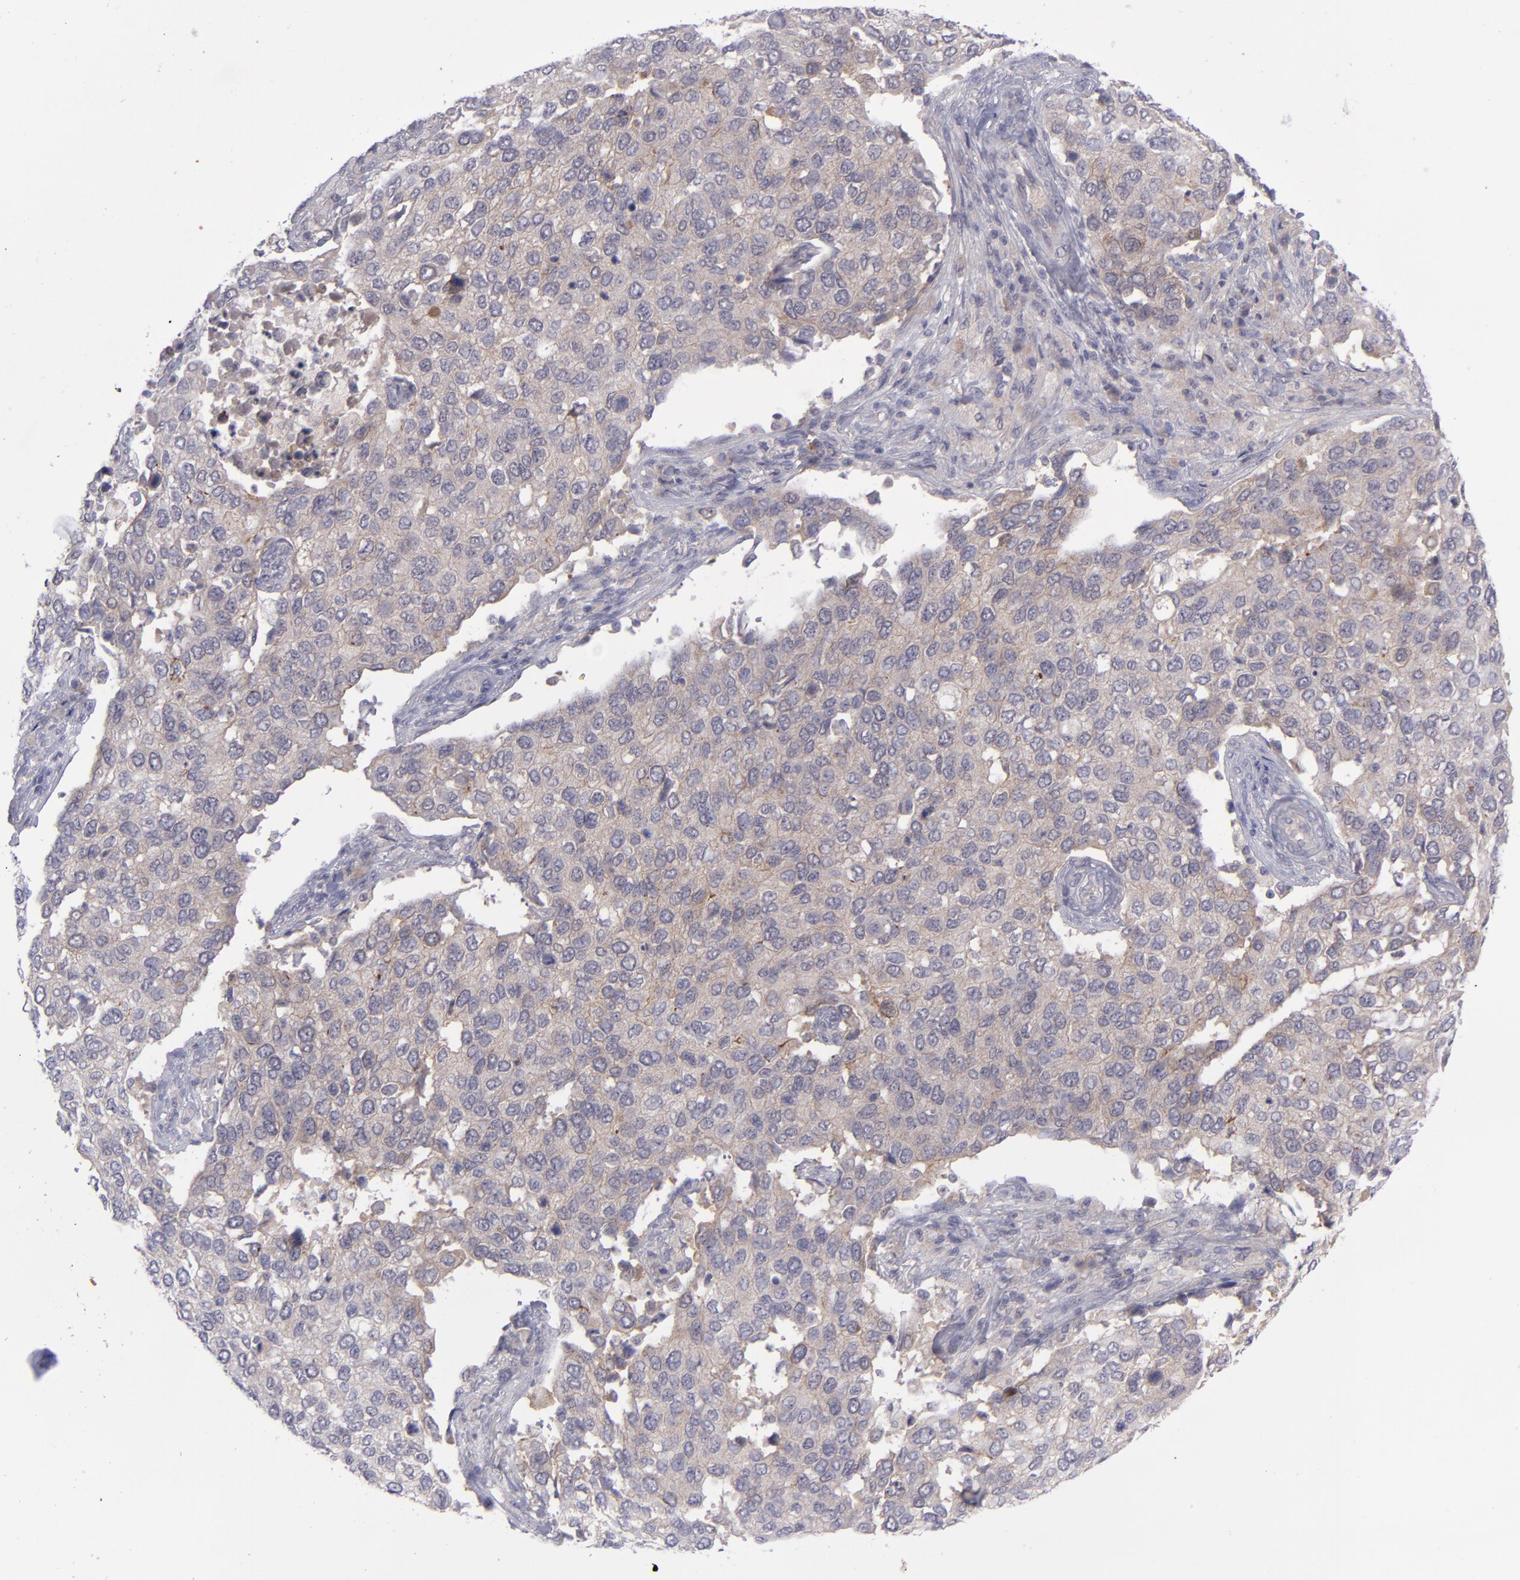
{"staining": {"intensity": "weak", "quantity": "25%-75%", "location": "cytoplasmic/membranous"}, "tissue": "cervical cancer", "cell_type": "Tumor cells", "image_type": "cancer", "snomed": [{"axis": "morphology", "description": "Squamous cell carcinoma, NOS"}, {"axis": "topography", "description": "Cervix"}], "caption": "A photomicrograph of human squamous cell carcinoma (cervical) stained for a protein demonstrates weak cytoplasmic/membranous brown staining in tumor cells.", "gene": "EVPL", "patient": {"sex": "female", "age": 54}}